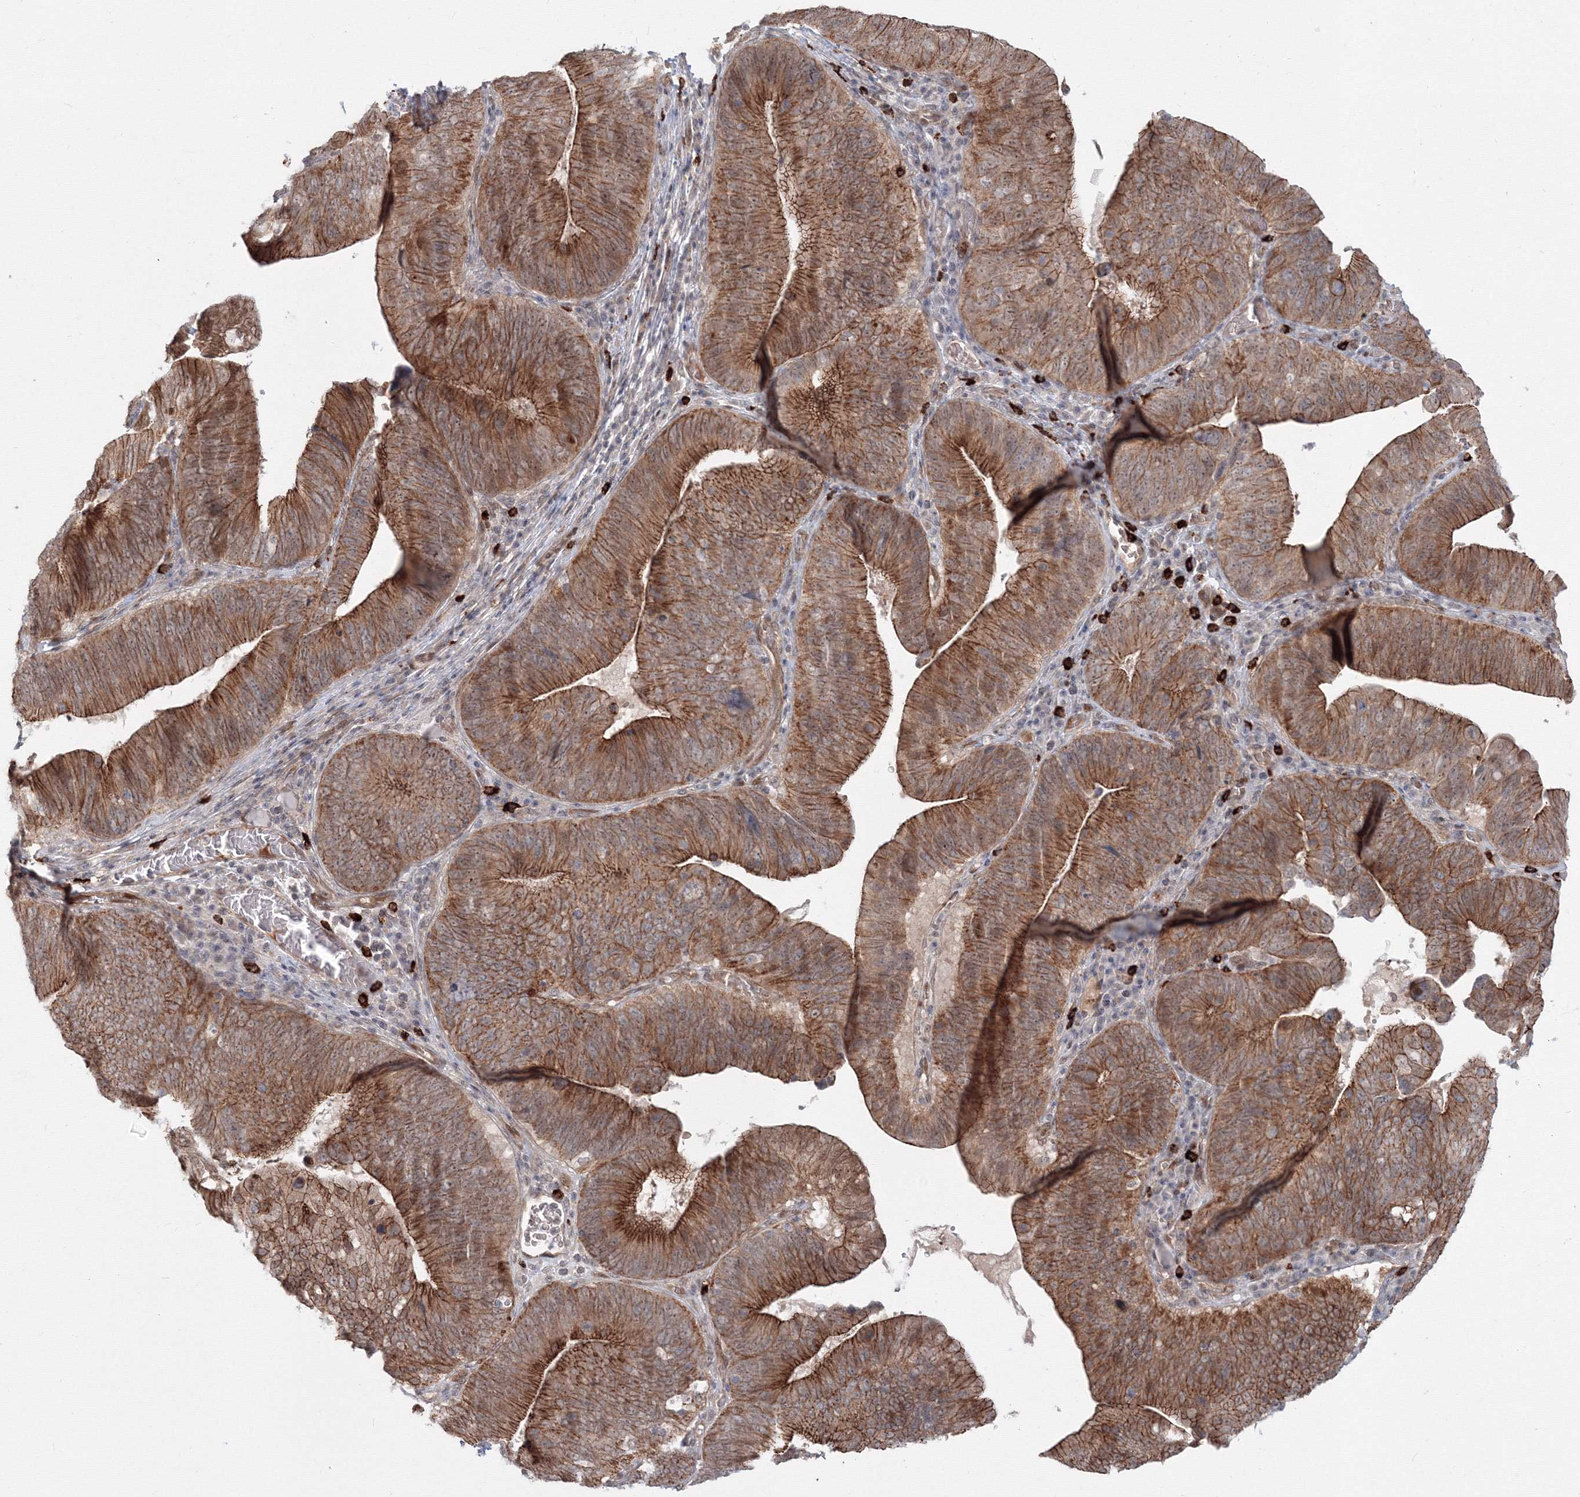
{"staining": {"intensity": "strong", "quantity": ">75%", "location": "cytoplasmic/membranous"}, "tissue": "pancreatic cancer", "cell_type": "Tumor cells", "image_type": "cancer", "snomed": [{"axis": "morphology", "description": "Adenocarcinoma, NOS"}, {"axis": "topography", "description": "Pancreas"}], "caption": "High-power microscopy captured an immunohistochemistry image of pancreatic cancer, revealing strong cytoplasmic/membranous positivity in about >75% of tumor cells.", "gene": "SH3PXD2A", "patient": {"sex": "male", "age": 63}}